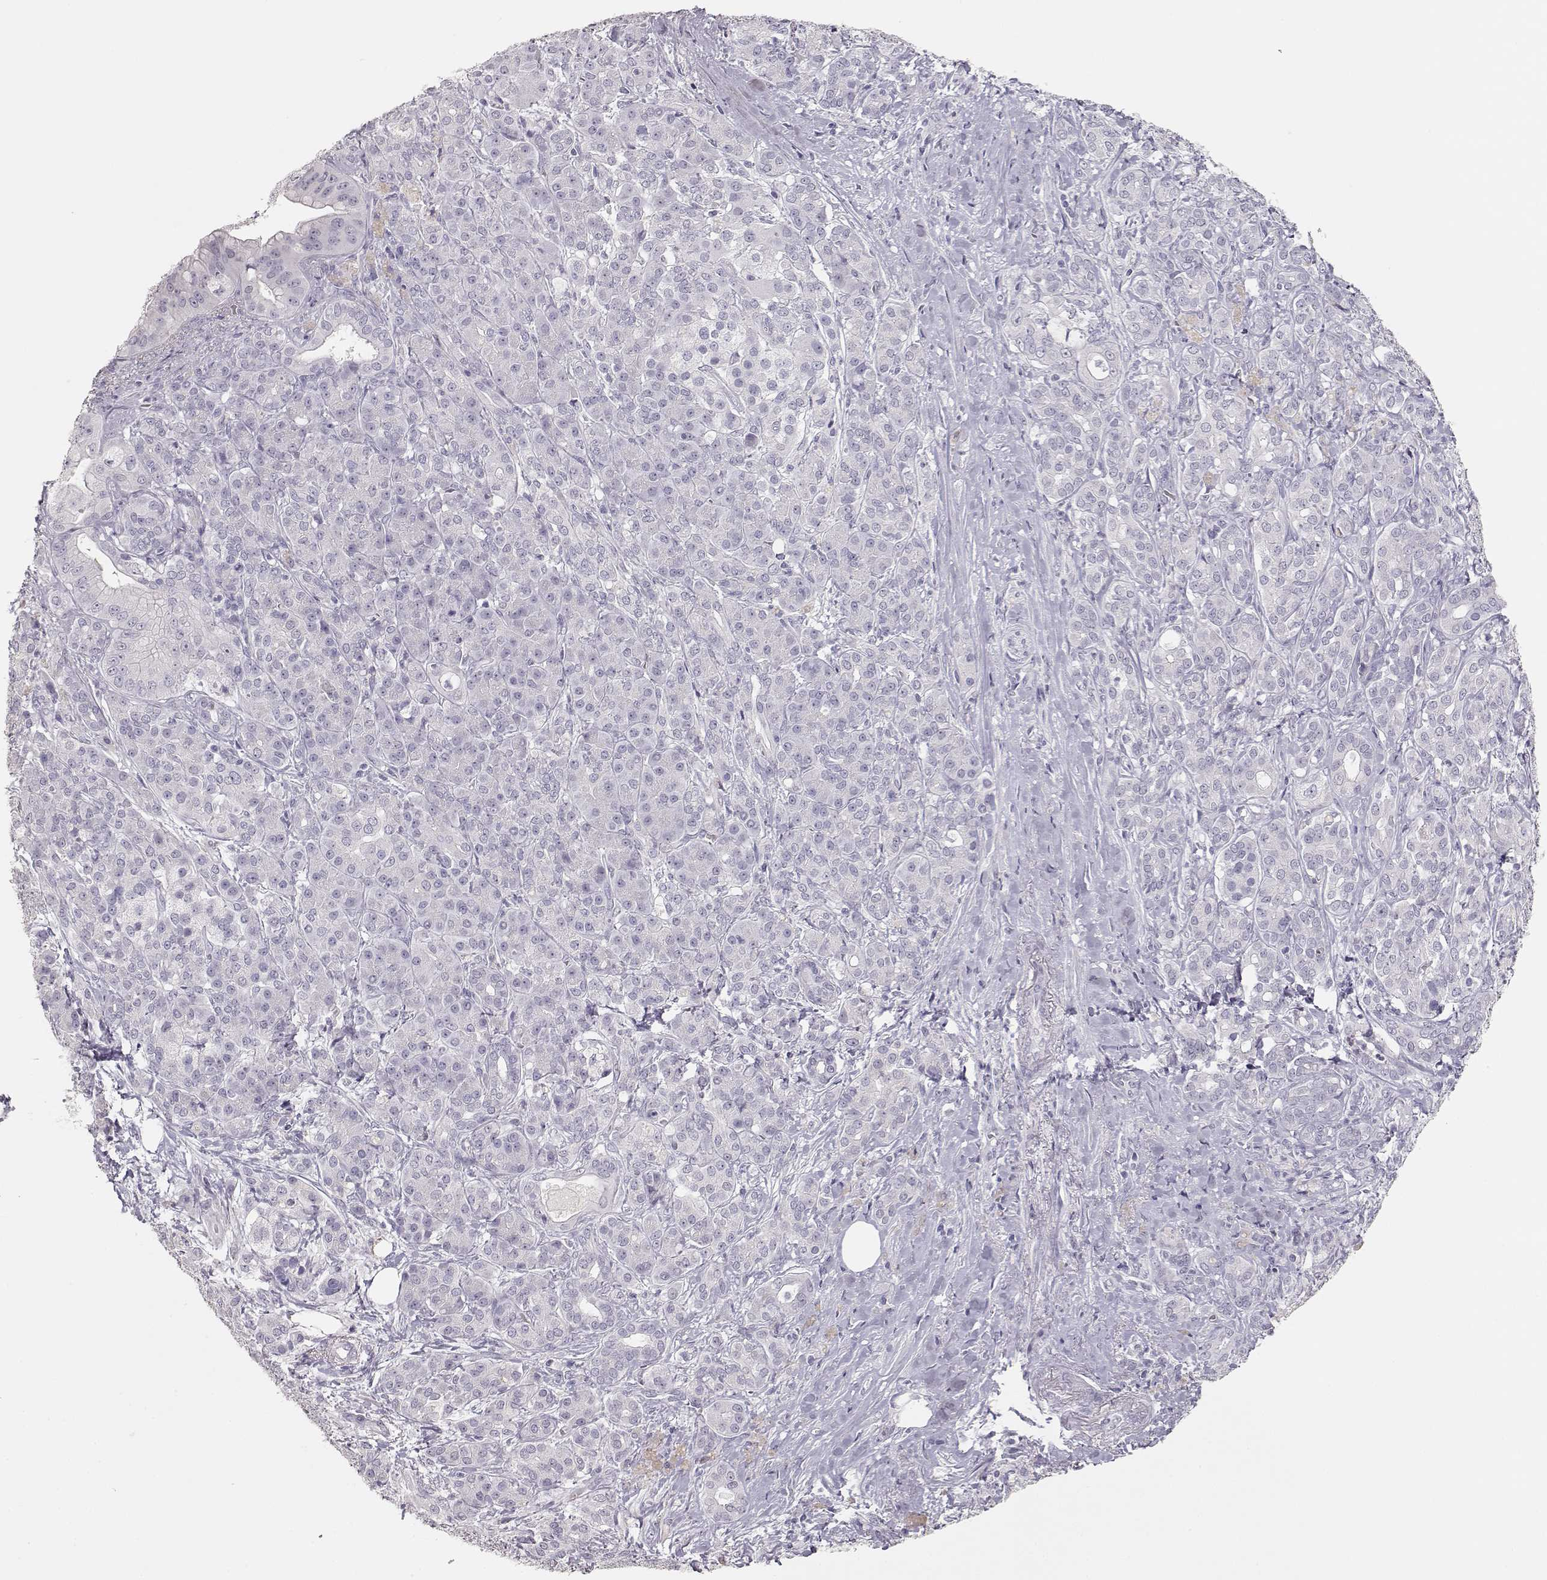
{"staining": {"intensity": "negative", "quantity": "none", "location": "none"}, "tissue": "pancreatic cancer", "cell_type": "Tumor cells", "image_type": "cancer", "snomed": [{"axis": "morphology", "description": "Normal tissue, NOS"}, {"axis": "morphology", "description": "Inflammation, NOS"}, {"axis": "morphology", "description": "Adenocarcinoma, NOS"}, {"axis": "topography", "description": "Pancreas"}], "caption": "A micrograph of human pancreatic cancer is negative for staining in tumor cells.", "gene": "TKTL1", "patient": {"sex": "male", "age": 57}}